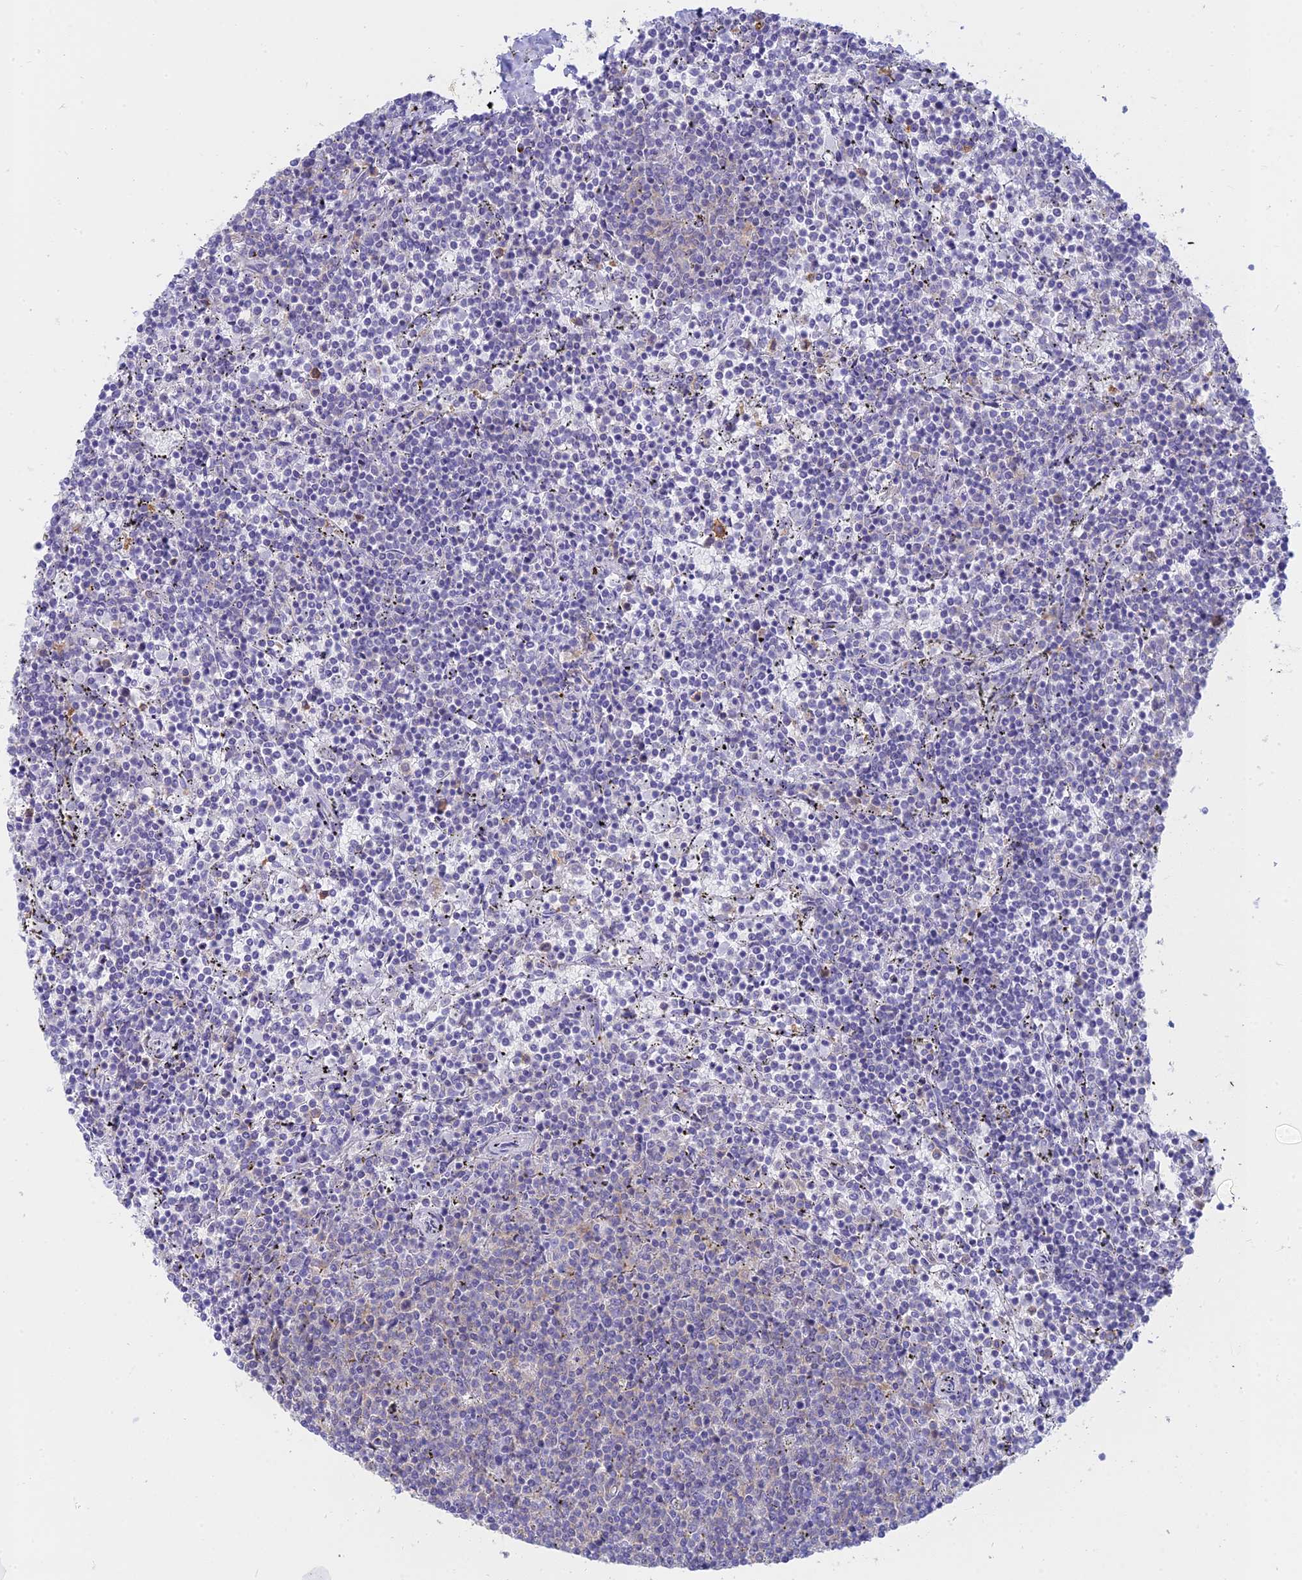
{"staining": {"intensity": "negative", "quantity": "none", "location": "none"}, "tissue": "lymphoma", "cell_type": "Tumor cells", "image_type": "cancer", "snomed": [{"axis": "morphology", "description": "Malignant lymphoma, non-Hodgkin's type, Low grade"}, {"axis": "topography", "description": "Spleen"}], "caption": "Protein analysis of lymphoma demonstrates no significant staining in tumor cells.", "gene": "STRN4", "patient": {"sex": "female", "age": 50}}